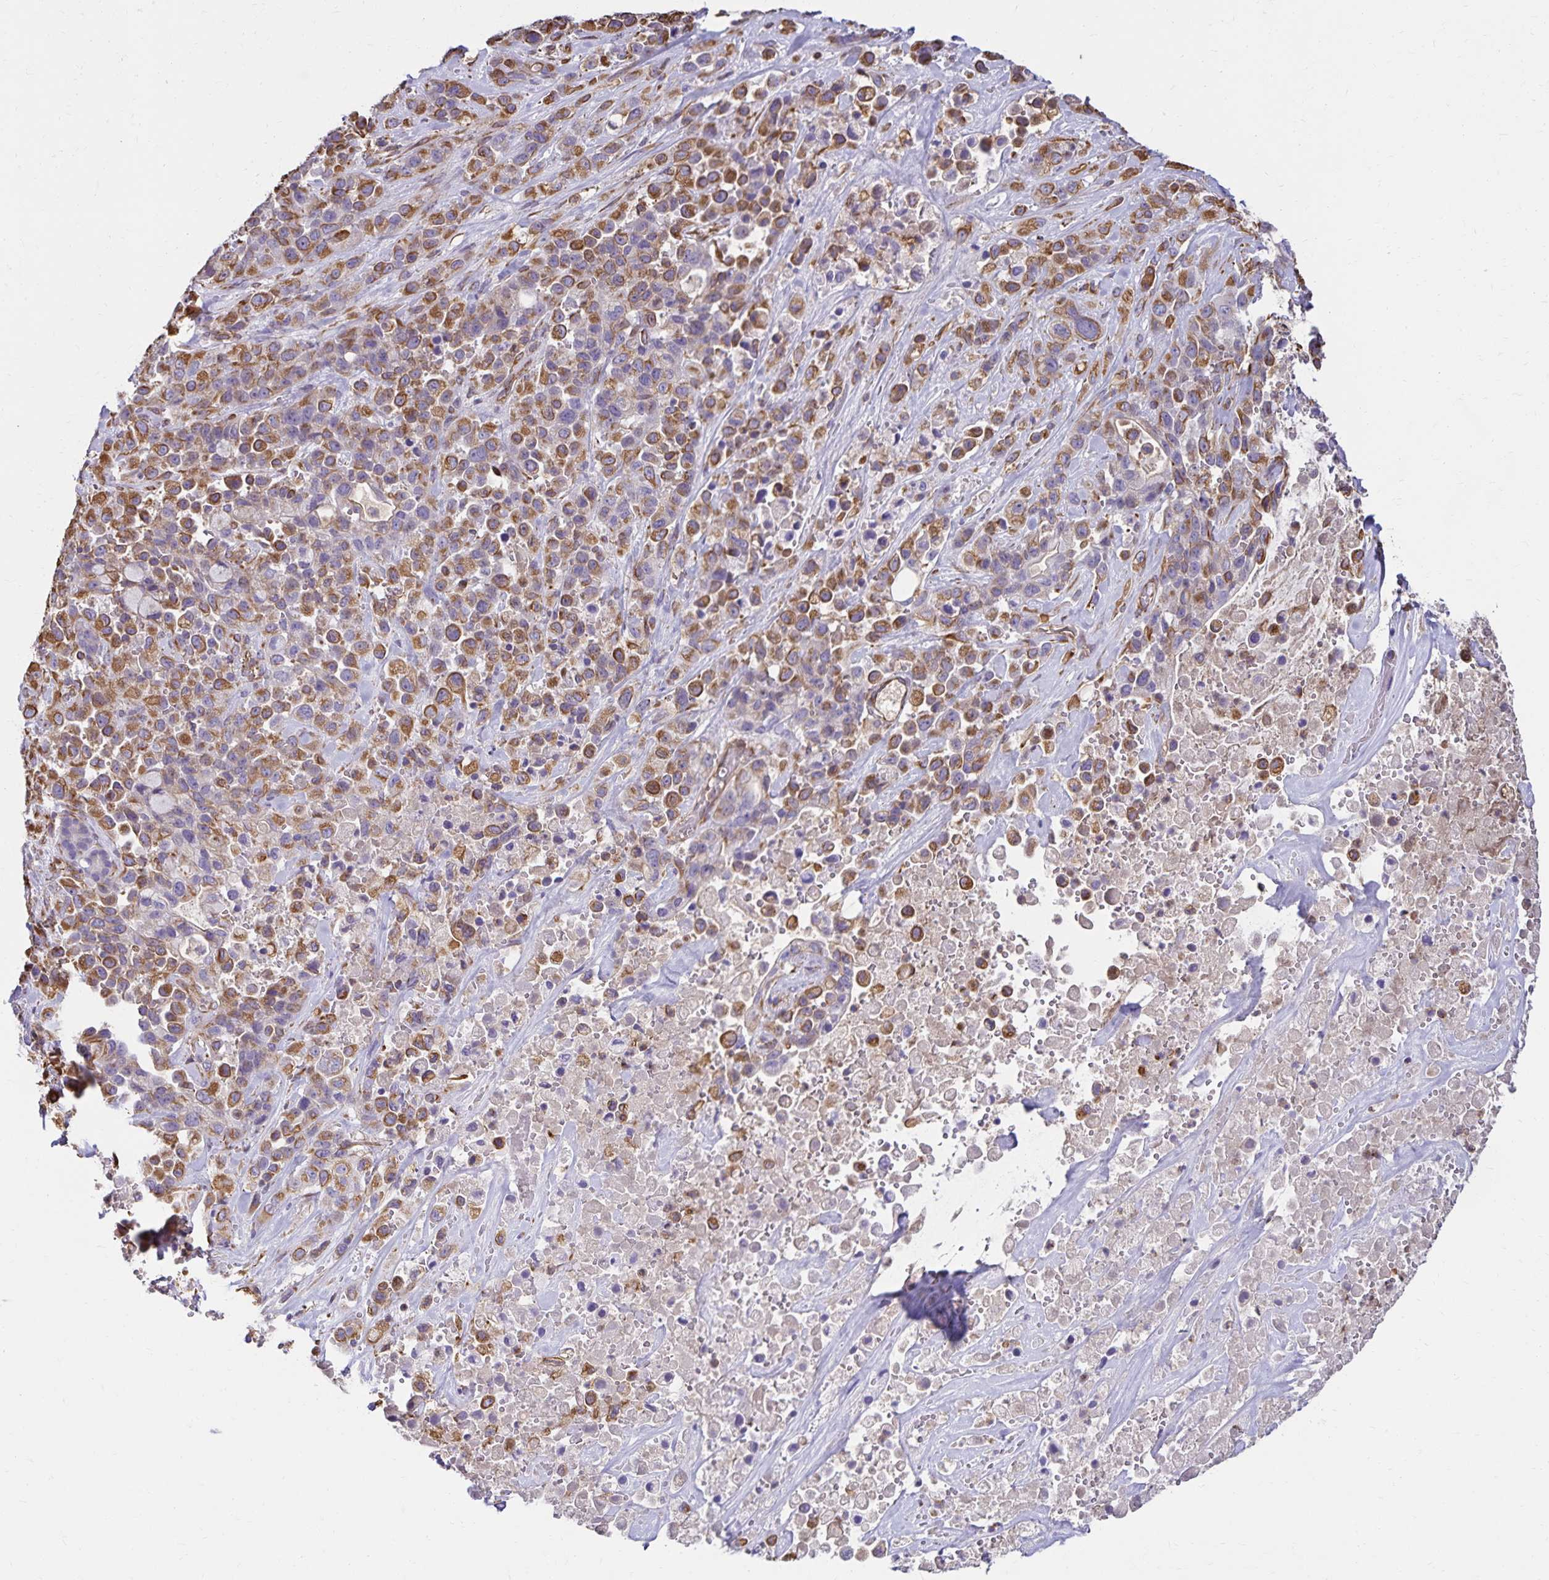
{"staining": {"intensity": "moderate", "quantity": ">75%", "location": "cytoplasmic/membranous"}, "tissue": "pancreatic cancer", "cell_type": "Tumor cells", "image_type": "cancer", "snomed": [{"axis": "morphology", "description": "Adenocarcinoma, NOS"}, {"axis": "topography", "description": "Pancreas"}], "caption": "Tumor cells reveal medium levels of moderate cytoplasmic/membranous expression in about >75% of cells in human pancreatic cancer (adenocarcinoma). The protein of interest is shown in brown color, while the nuclei are stained blue.", "gene": "TRPV6", "patient": {"sex": "male", "age": 44}}